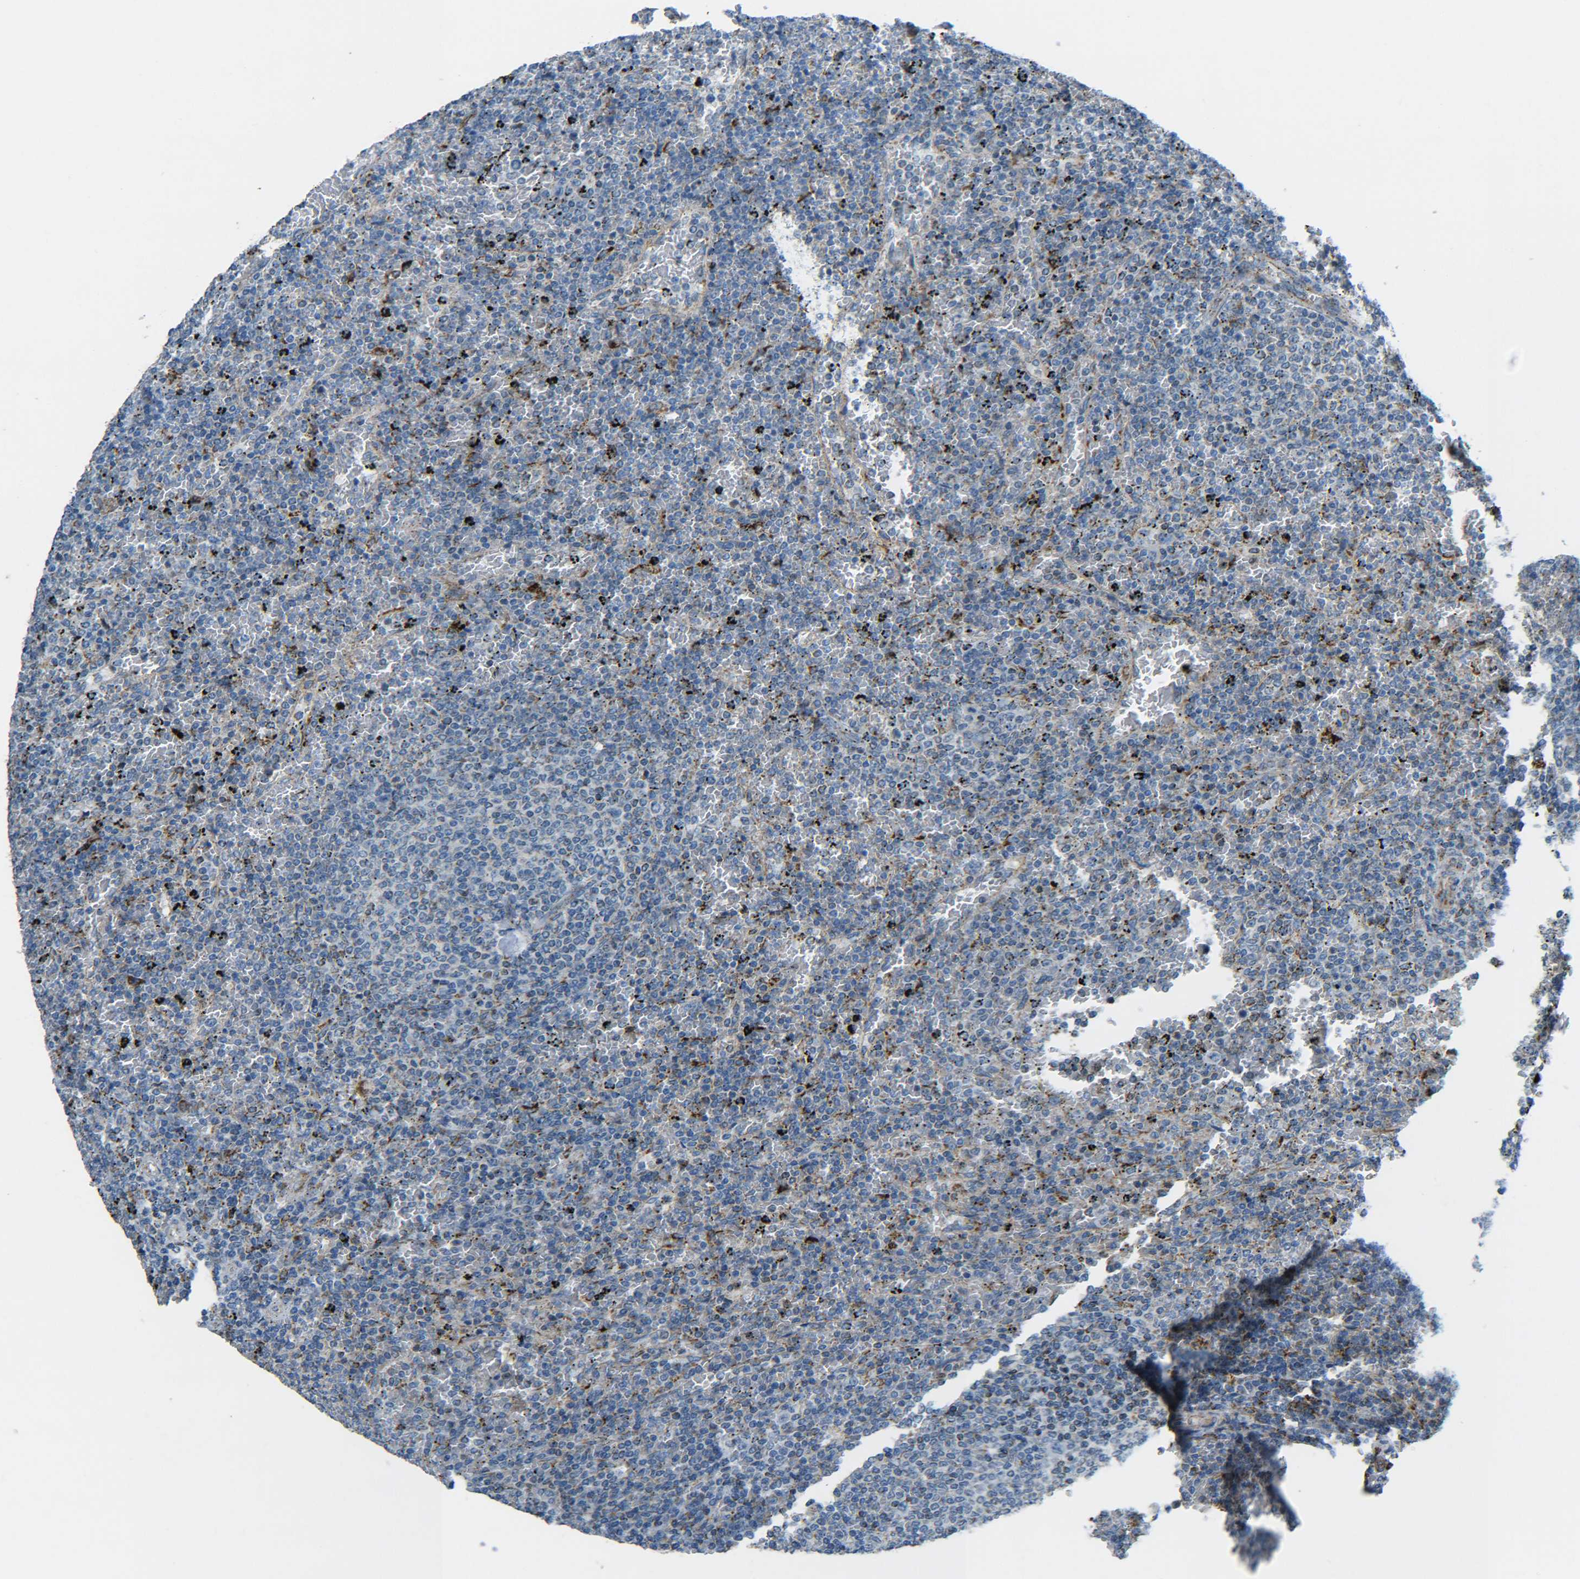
{"staining": {"intensity": "moderate", "quantity": "<25%", "location": "cytoplasmic/membranous"}, "tissue": "lymphoma", "cell_type": "Tumor cells", "image_type": "cancer", "snomed": [{"axis": "morphology", "description": "Malignant lymphoma, non-Hodgkin's type, Low grade"}, {"axis": "topography", "description": "Spleen"}], "caption": "This image demonstrates IHC staining of human malignant lymphoma, non-Hodgkin's type (low-grade), with low moderate cytoplasmic/membranous positivity in approximately <25% of tumor cells.", "gene": "CYB5R1", "patient": {"sex": "female", "age": 77}}